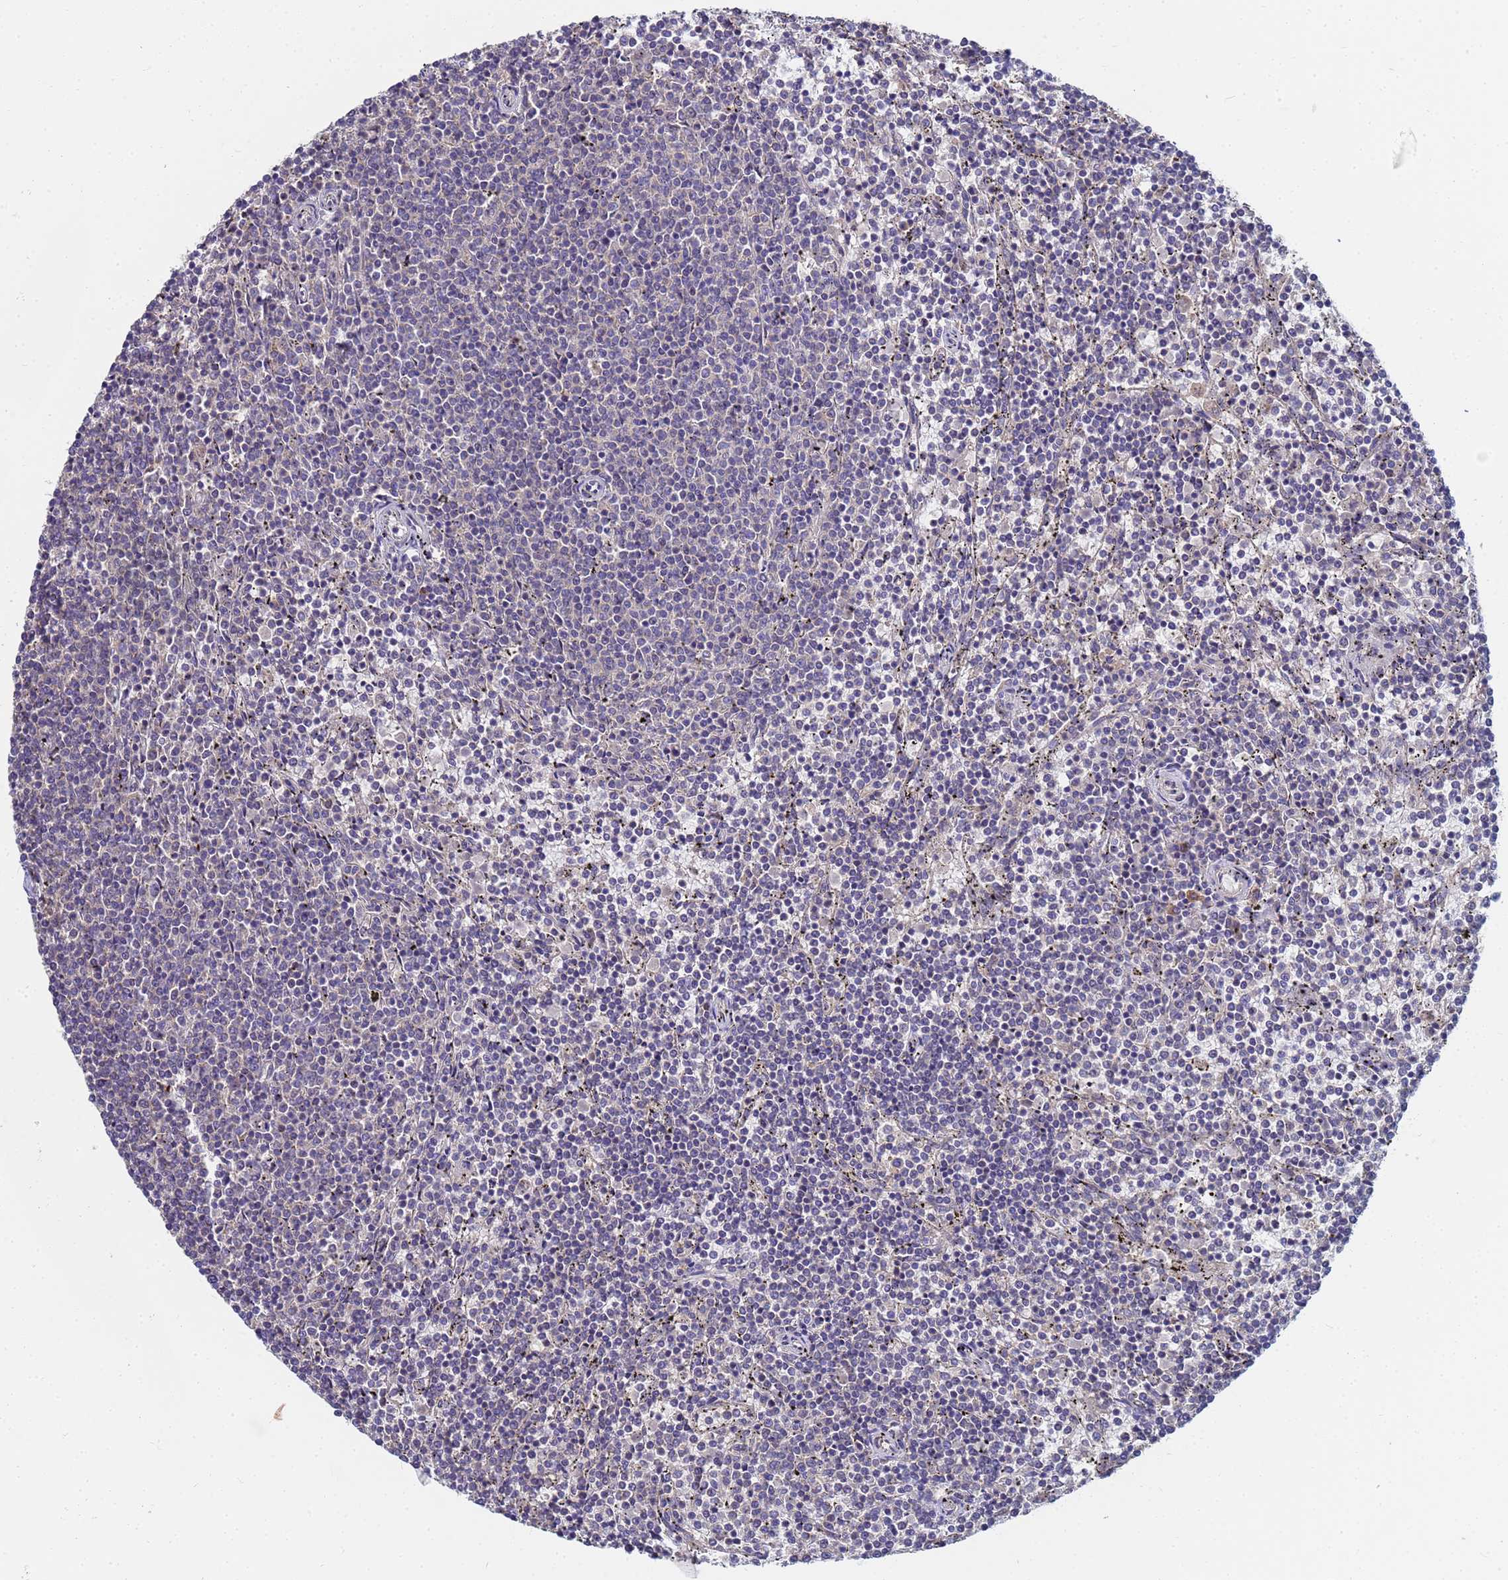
{"staining": {"intensity": "negative", "quantity": "none", "location": "none"}, "tissue": "lymphoma", "cell_type": "Tumor cells", "image_type": "cancer", "snomed": [{"axis": "morphology", "description": "Malignant lymphoma, non-Hodgkin's type, Low grade"}, {"axis": "topography", "description": "Spleen"}], "caption": "Immunohistochemical staining of lymphoma exhibits no significant staining in tumor cells.", "gene": "C5orf34", "patient": {"sex": "female", "age": 50}}